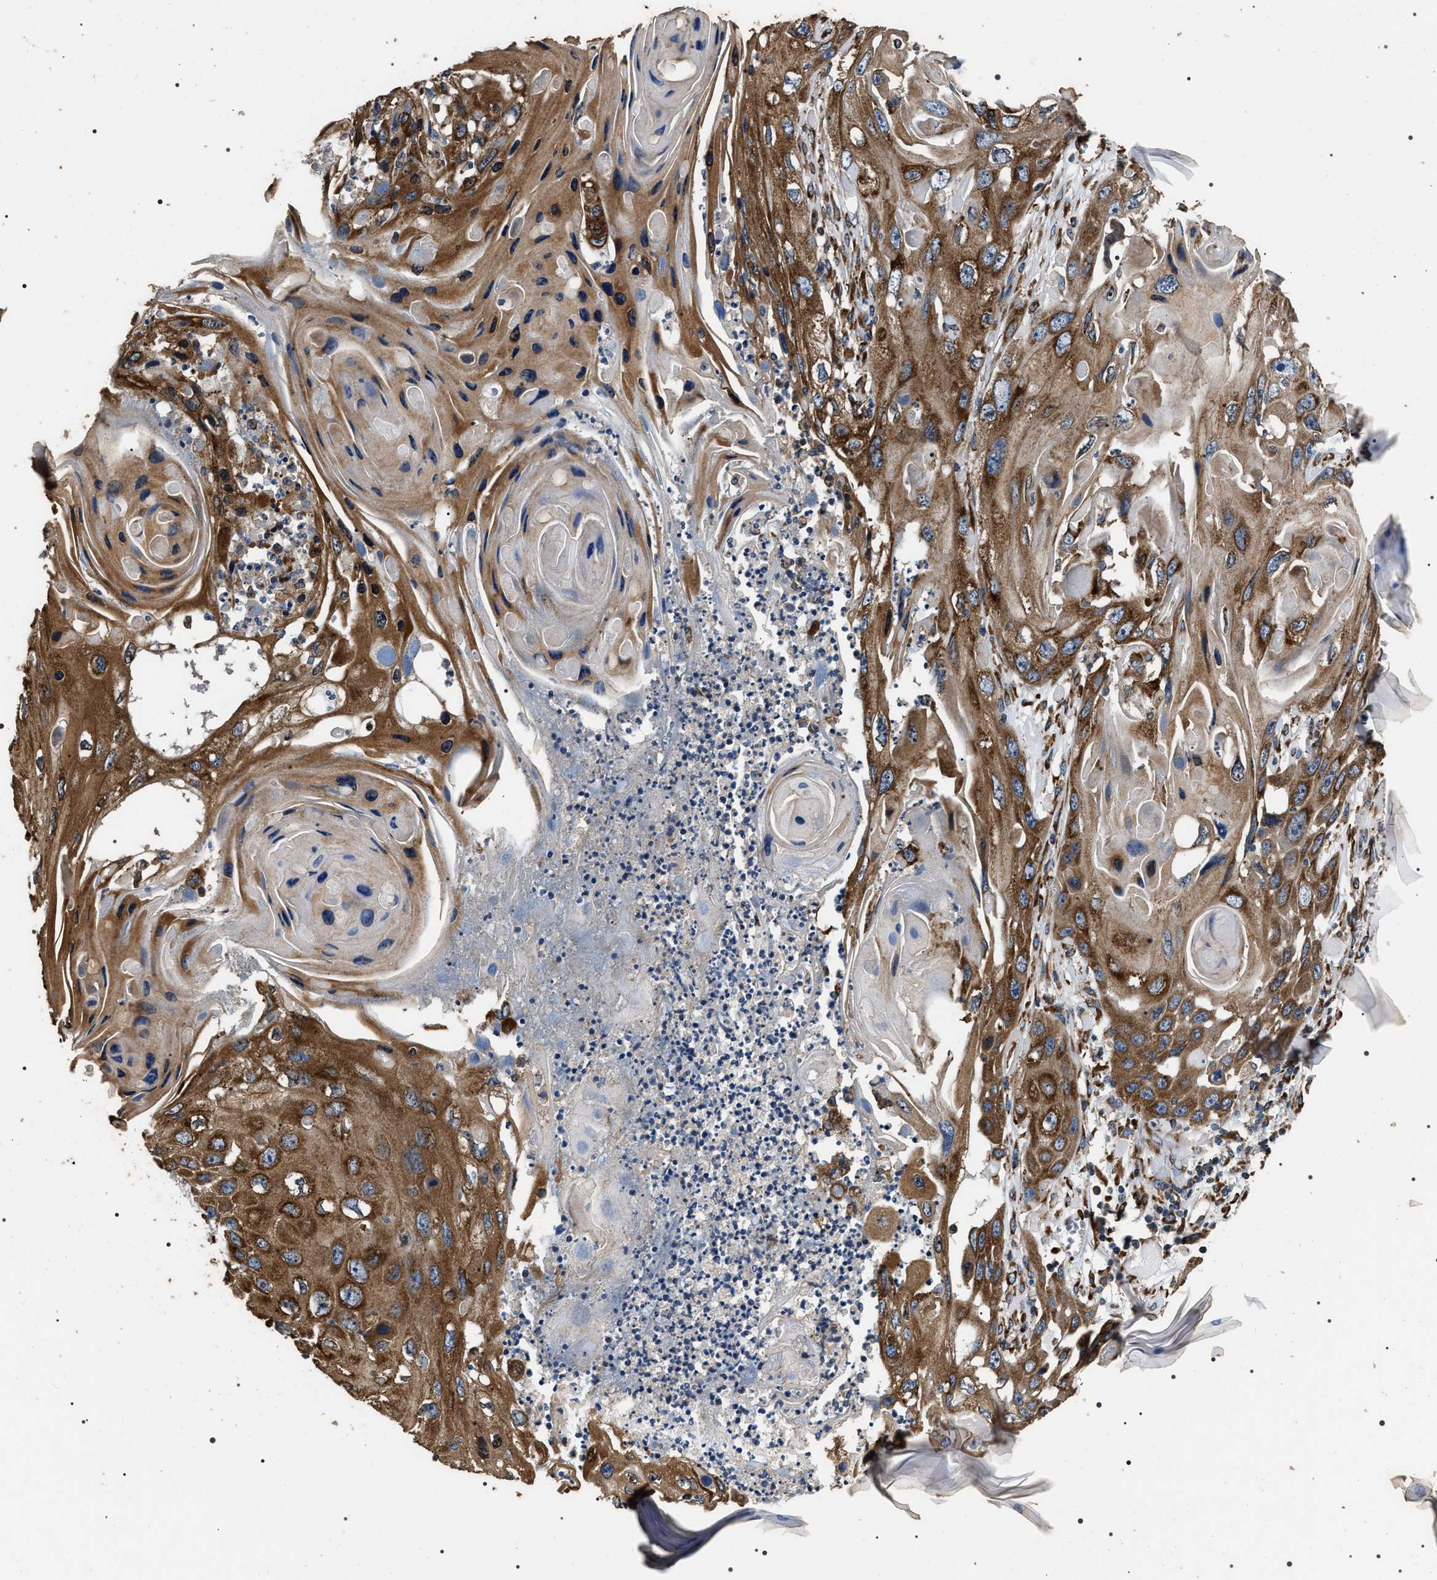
{"staining": {"intensity": "strong", "quantity": ">75%", "location": "cytoplasmic/membranous"}, "tissue": "skin cancer", "cell_type": "Tumor cells", "image_type": "cancer", "snomed": [{"axis": "morphology", "description": "Squamous cell carcinoma, NOS"}, {"axis": "topography", "description": "Skin"}], "caption": "High-power microscopy captured an IHC histopathology image of squamous cell carcinoma (skin), revealing strong cytoplasmic/membranous staining in about >75% of tumor cells. (brown staining indicates protein expression, while blue staining denotes nuclei).", "gene": "KTN1", "patient": {"sex": "male", "age": 55}}